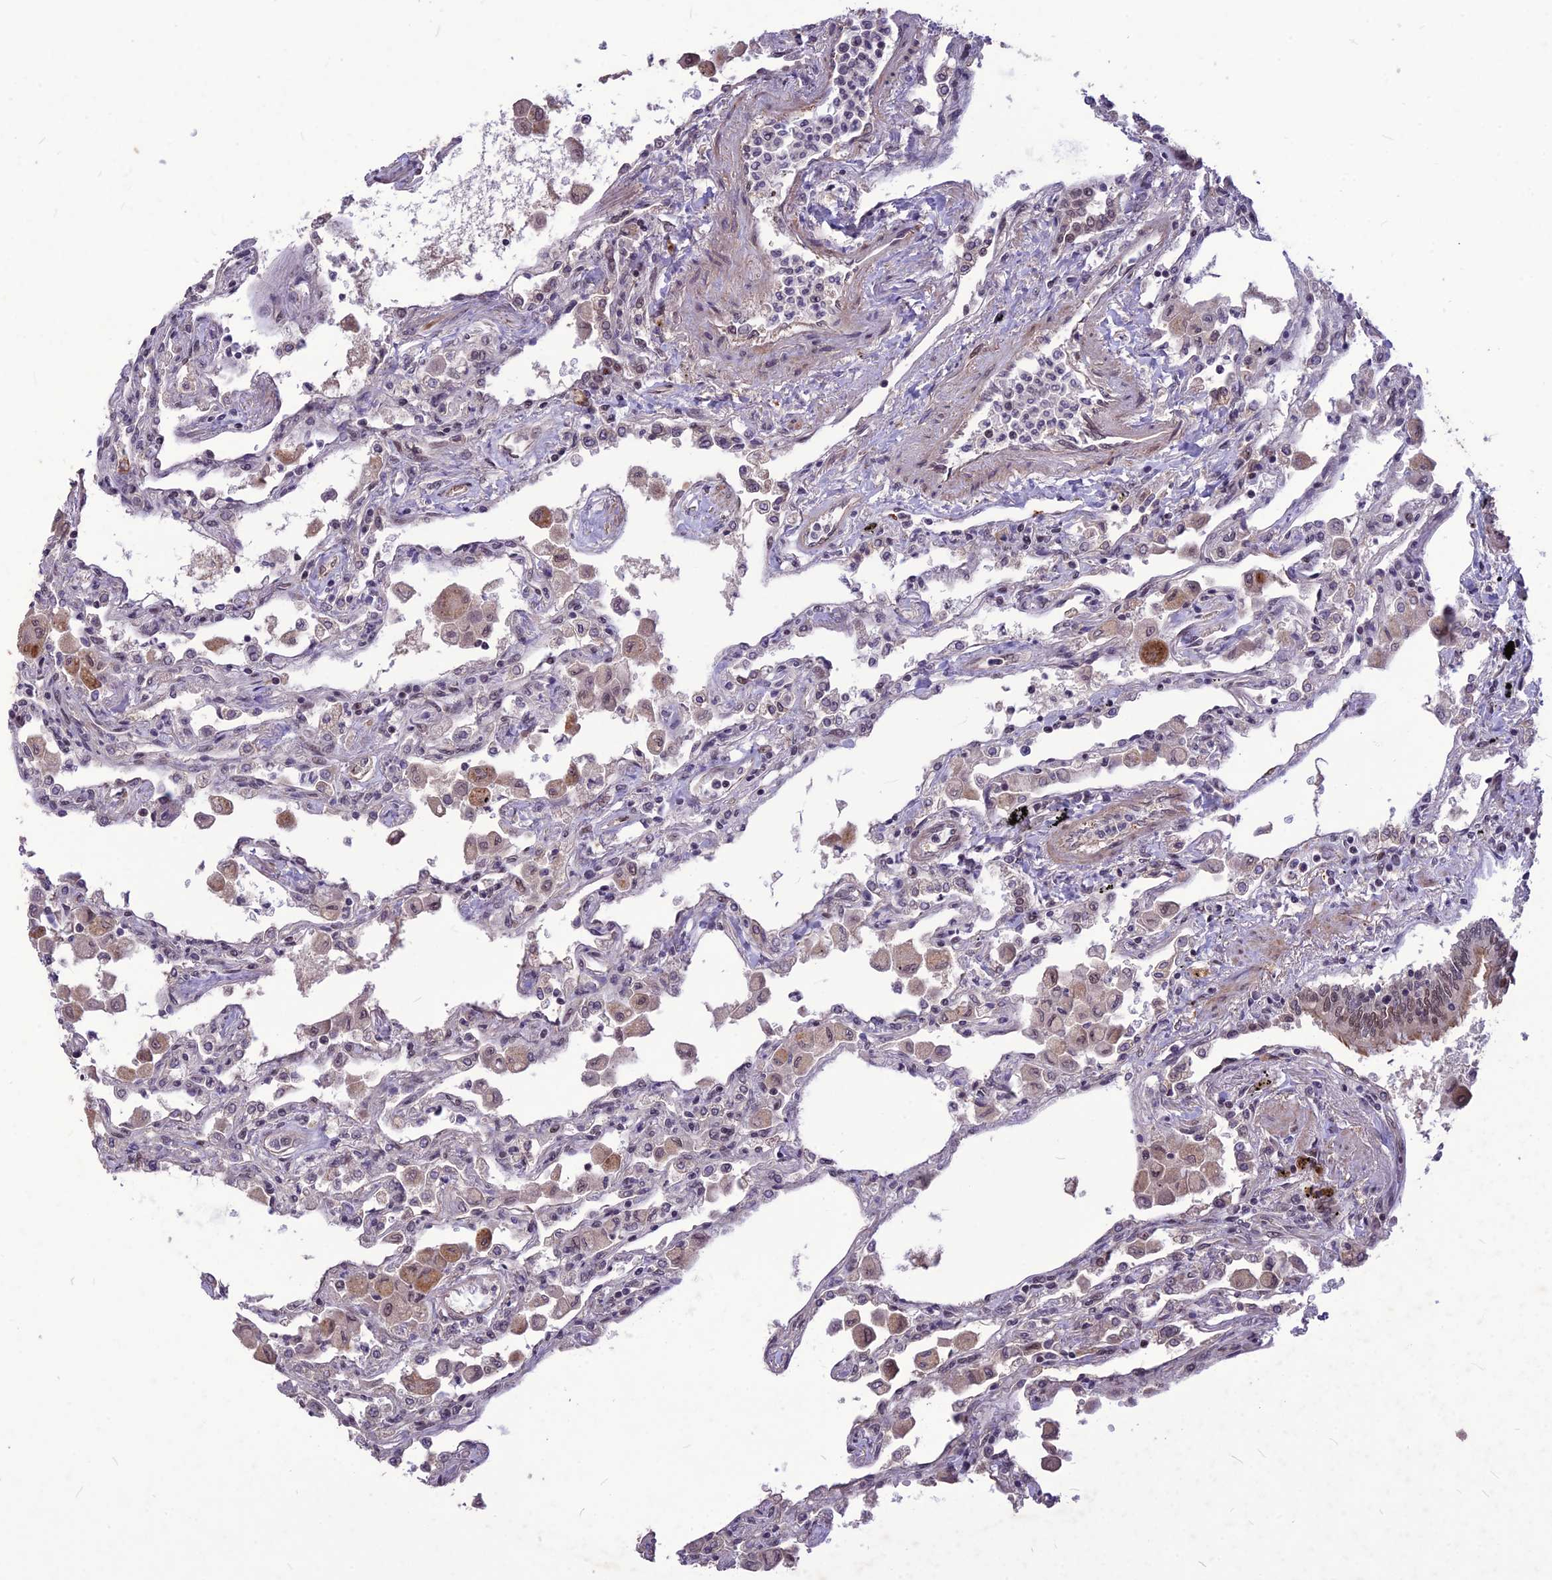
{"staining": {"intensity": "moderate", "quantity": "<25%", "location": "nuclear"}, "tissue": "lung", "cell_type": "Alveolar cells", "image_type": "normal", "snomed": [{"axis": "morphology", "description": "Normal tissue, NOS"}, {"axis": "topography", "description": "Bronchus"}, {"axis": "topography", "description": "Lung"}], "caption": "IHC histopathology image of normal human lung stained for a protein (brown), which shows low levels of moderate nuclear expression in about <25% of alveolar cells.", "gene": "DIS3", "patient": {"sex": "female", "age": 49}}